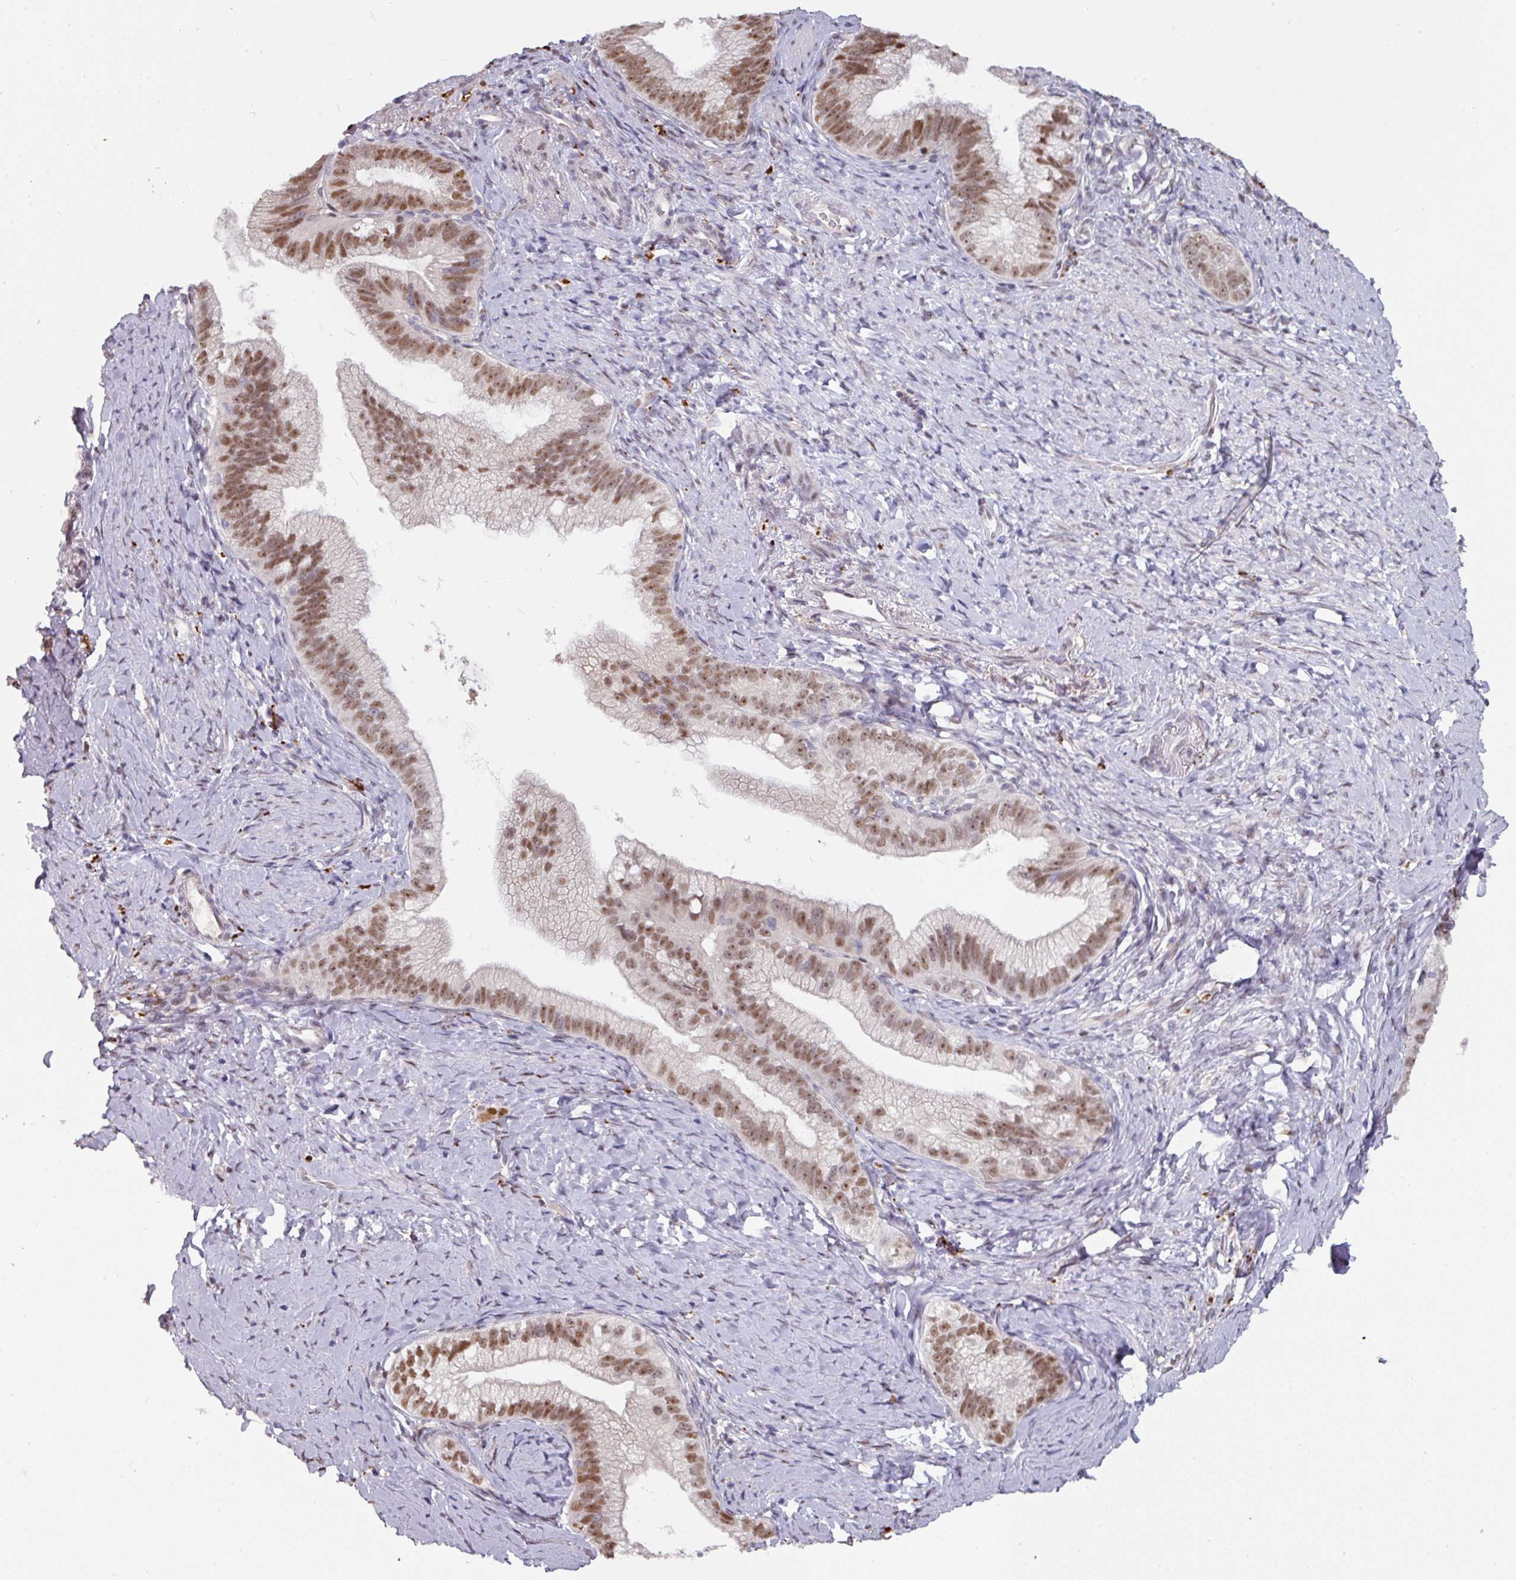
{"staining": {"intensity": "moderate", "quantity": ">75%", "location": "nuclear"}, "tissue": "pancreatic cancer", "cell_type": "Tumor cells", "image_type": "cancer", "snomed": [{"axis": "morphology", "description": "Adenocarcinoma, NOS"}, {"axis": "topography", "description": "Pancreas"}], "caption": "Immunohistochemical staining of pancreatic cancer (adenocarcinoma) demonstrates moderate nuclear protein expression in about >75% of tumor cells.", "gene": "SWSAP1", "patient": {"sex": "male", "age": 70}}